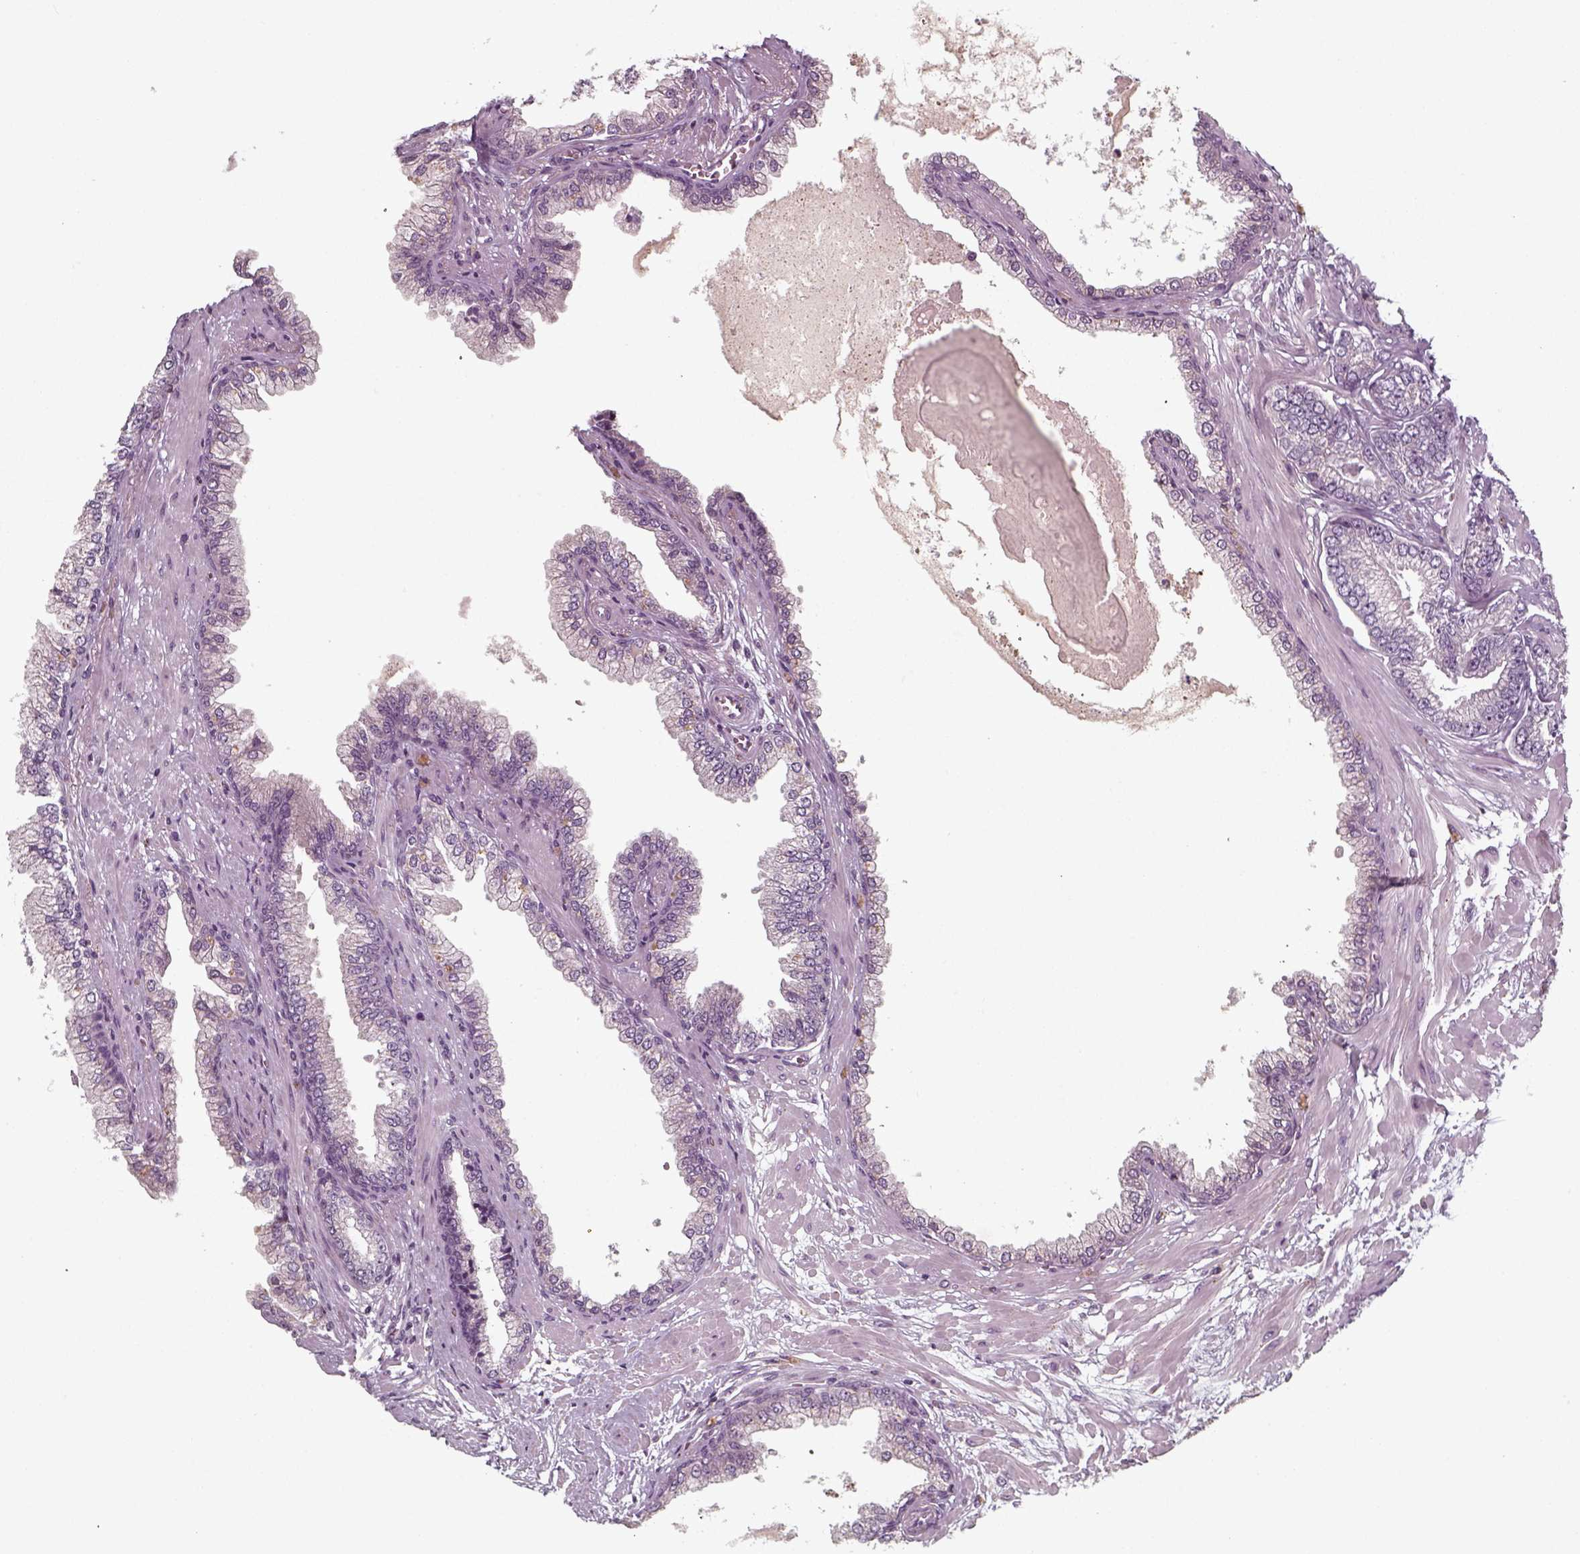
{"staining": {"intensity": "negative", "quantity": "none", "location": "none"}, "tissue": "prostate cancer", "cell_type": "Tumor cells", "image_type": "cancer", "snomed": [{"axis": "morphology", "description": "Adenocarcinoma, Low grade"}, {"axis": "topography", "description": "Prostate"}], "caption": "Prostate low-grade adenocarcinoma was stained to show a protein in brown. There is no significant staining in tumor cells.", "gene": "UNC13D", "patient": {"sex": "male", "age": 64}}